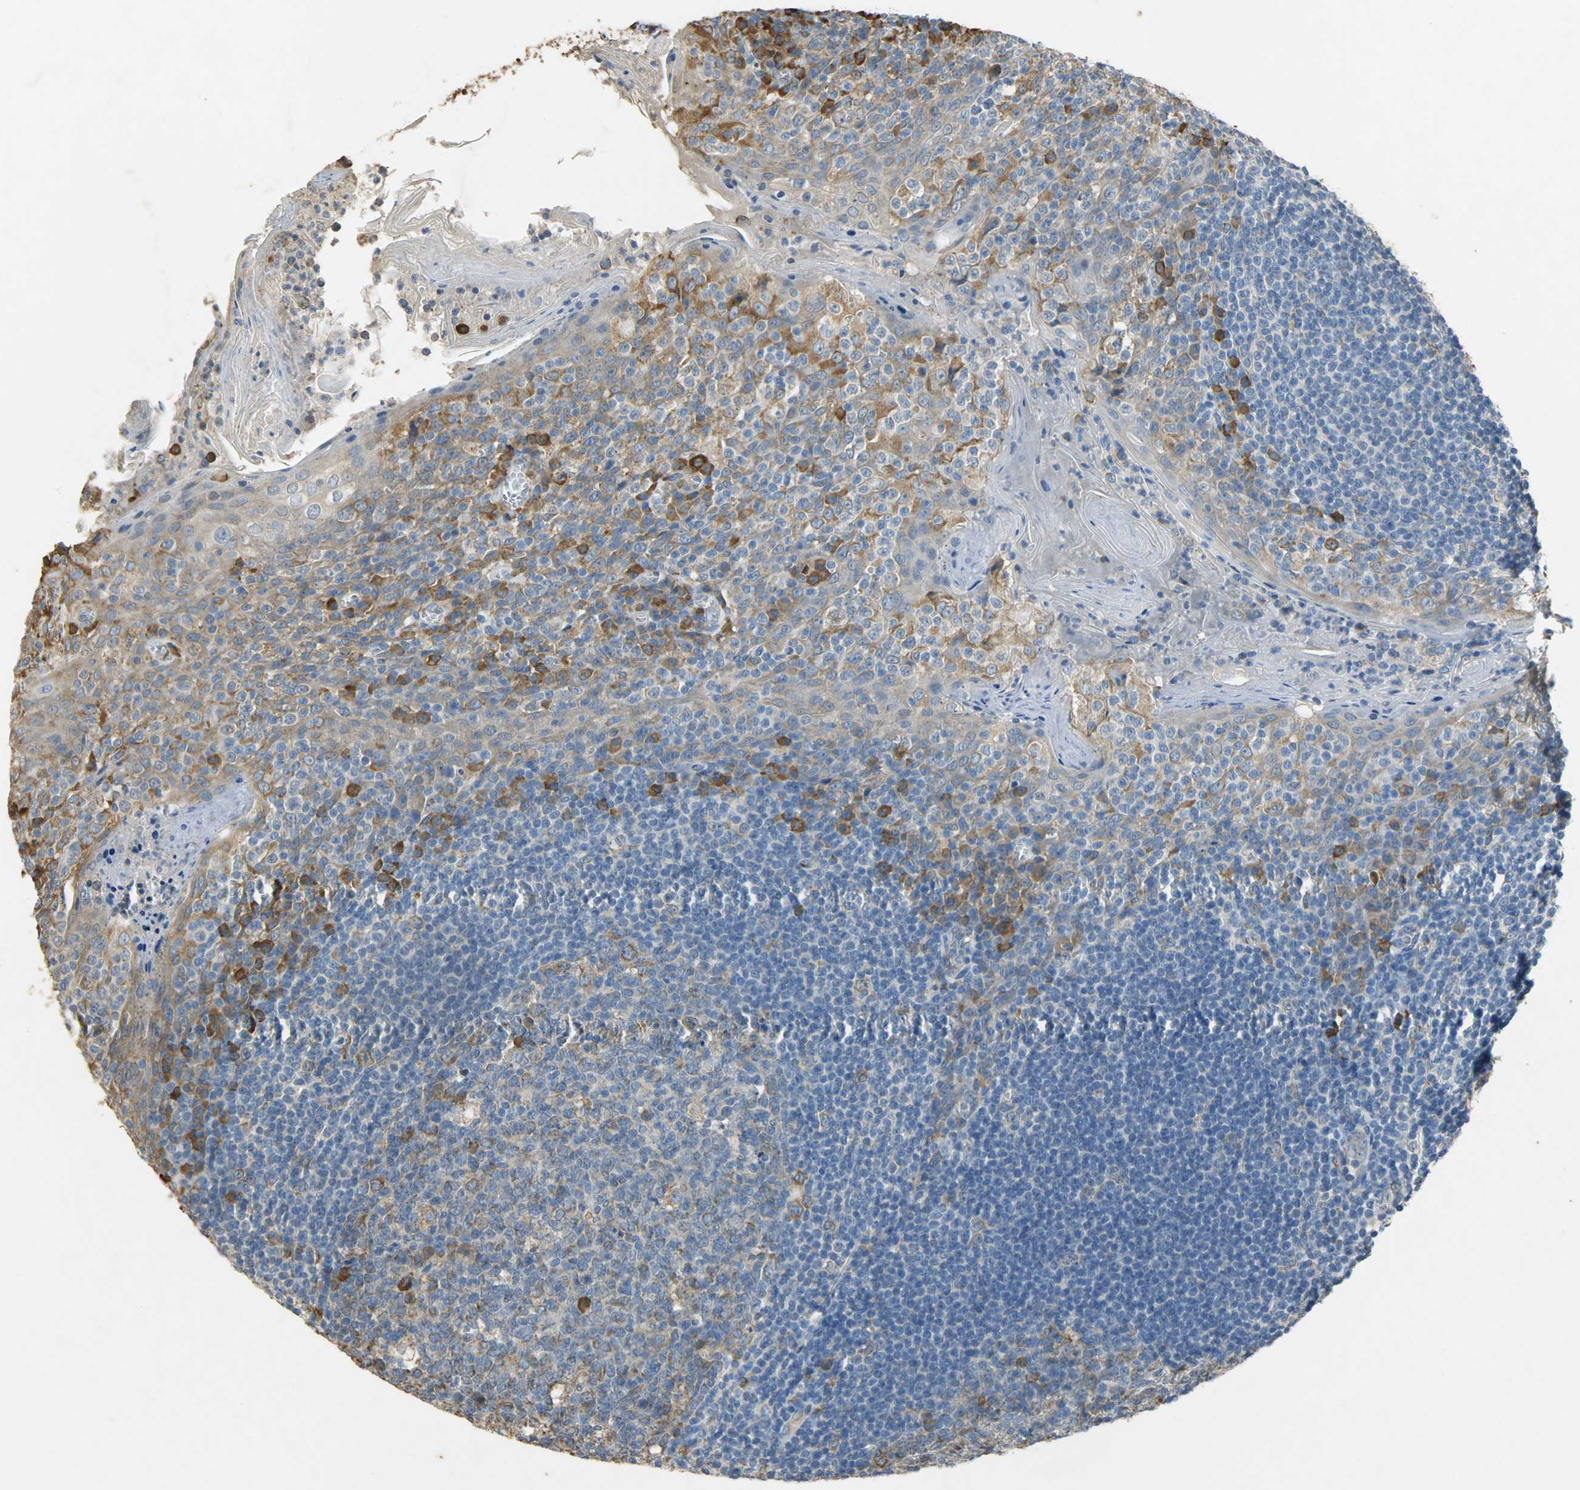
{"staining": {"intensity": "weak", "quantity": ">75%", "location": "cytoplasmic/membranous"}, "tissue": "tonsil", "cell_type": "Germinal center cells", "image_type": "normal", "snomed": [{"axis": "morphology", "description": "Normal tissue, NOS"}, {"axis": "topography", "description": "Tonsil"}], "caption": "IHC photomicrograph of normal tonsil stained for a protein (brown), which shows low levels of weak cytoplasmic/membranous positivity in about >75% of germinal center cells.", "gene": "HSPA5", "patient": {"sex": "male", "age": 31}}